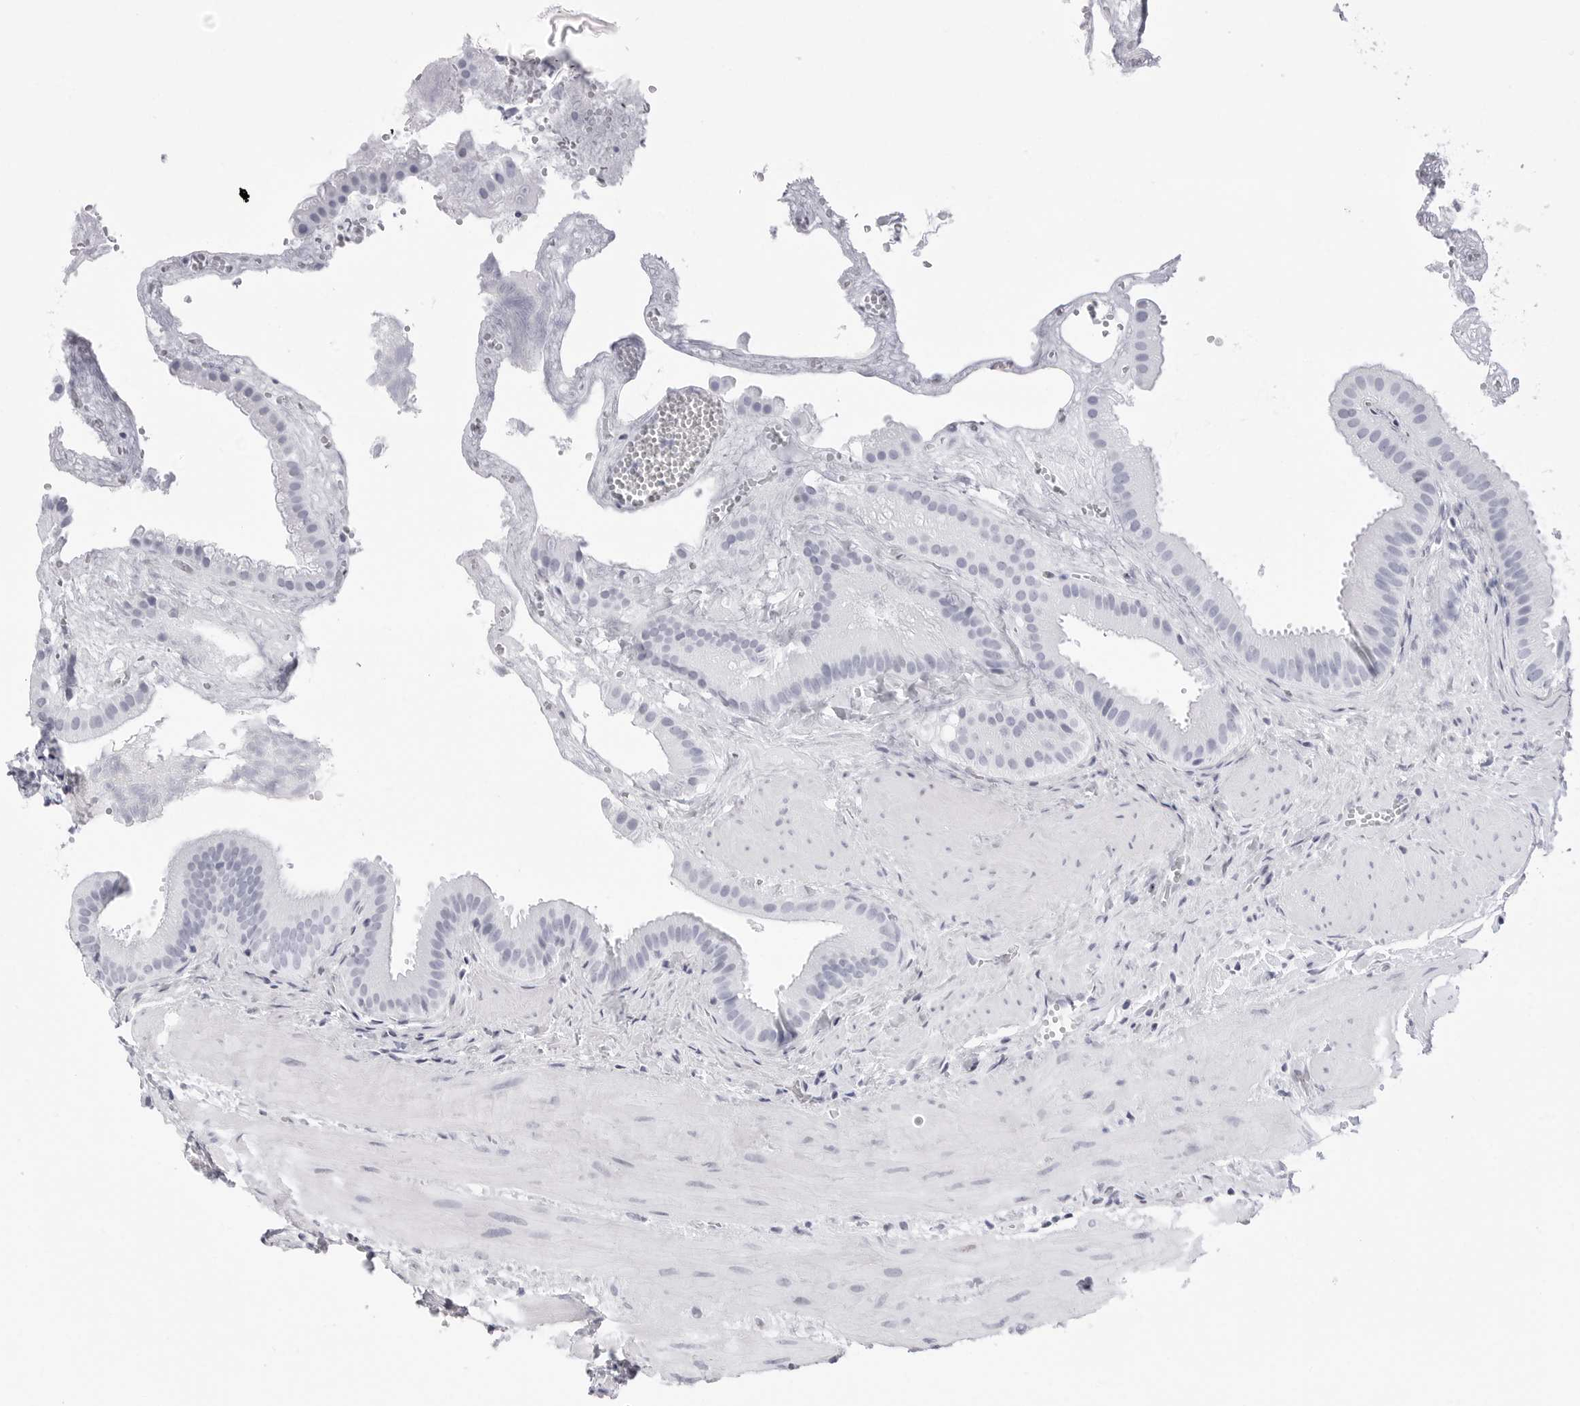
{"staining": {"intensity": "negative", "quantity": "none", "location": "none"}, "tissue": "gallbladder", "cell_type": "Glandular cells", "image_type": "normal", "snomed": [{"axis": "morphology", "description": "Normal tissue, NOS"}, {"axis": "topography", "description": "Gallbladder"}], "caption": "Gallbladder was stained to show a protein in brown. There is no significant expression in glandular cells.", "gene": "NASP", "patient": {"sex": "male", "age": 55}}